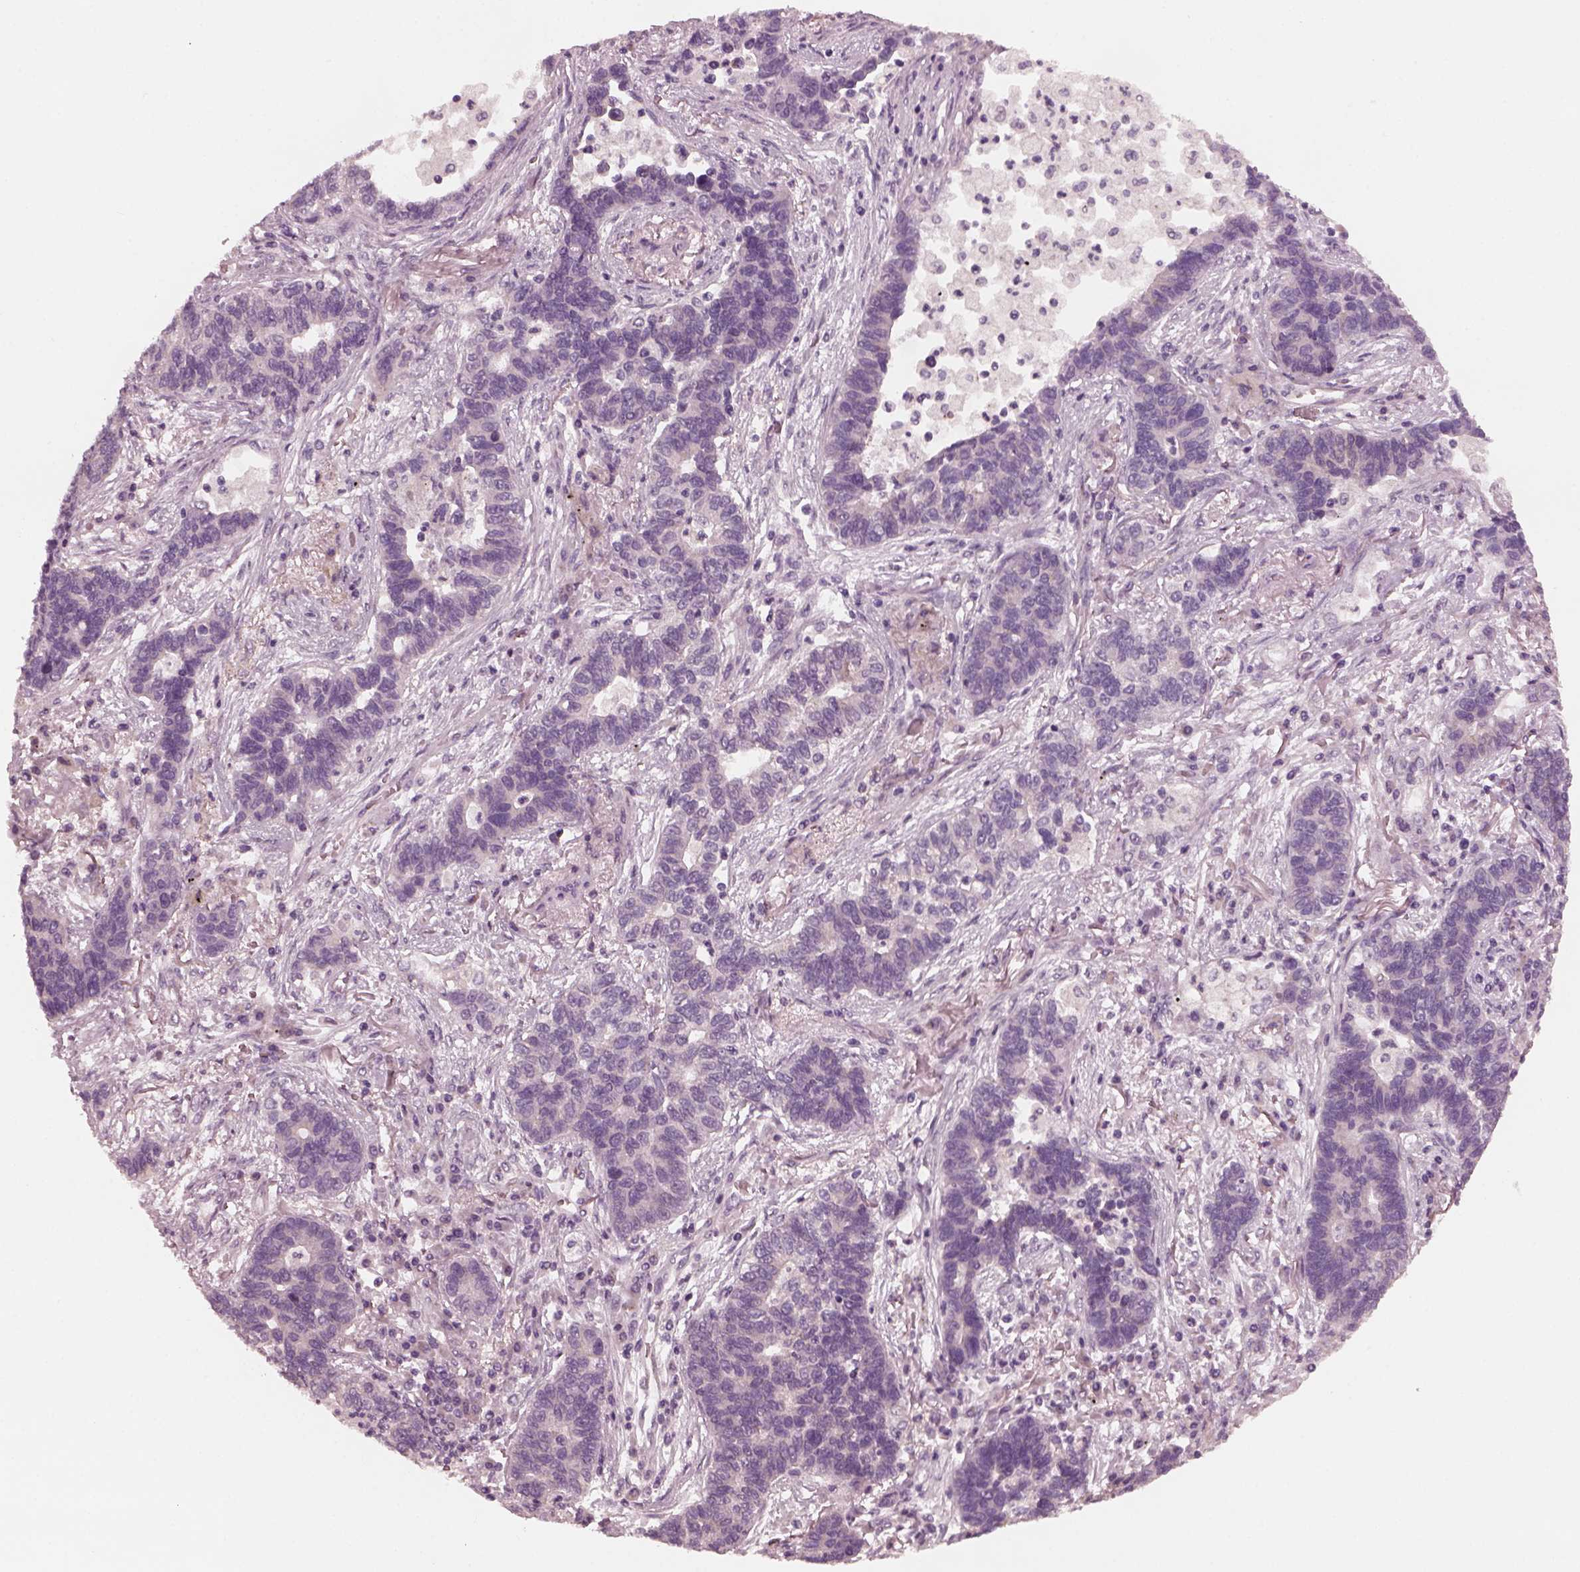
{"staining": {"intensity": "negative", "quantity": "none", "location": "none"}, "tissue": "lung cancer", "cell_type": "Tumor cells", "image_type": "cancer", "snomed": [{"axis": "morphology", "description": "Adenocarcinoma, NOS"}, {"axis": "topography", "description": "Lung"}], "caption": "Tumor cells show no significant staining in lung cancer (adenocarcinoma).", "gene": "TUBG1", "patient": {"sex": "female", "age": 57}}